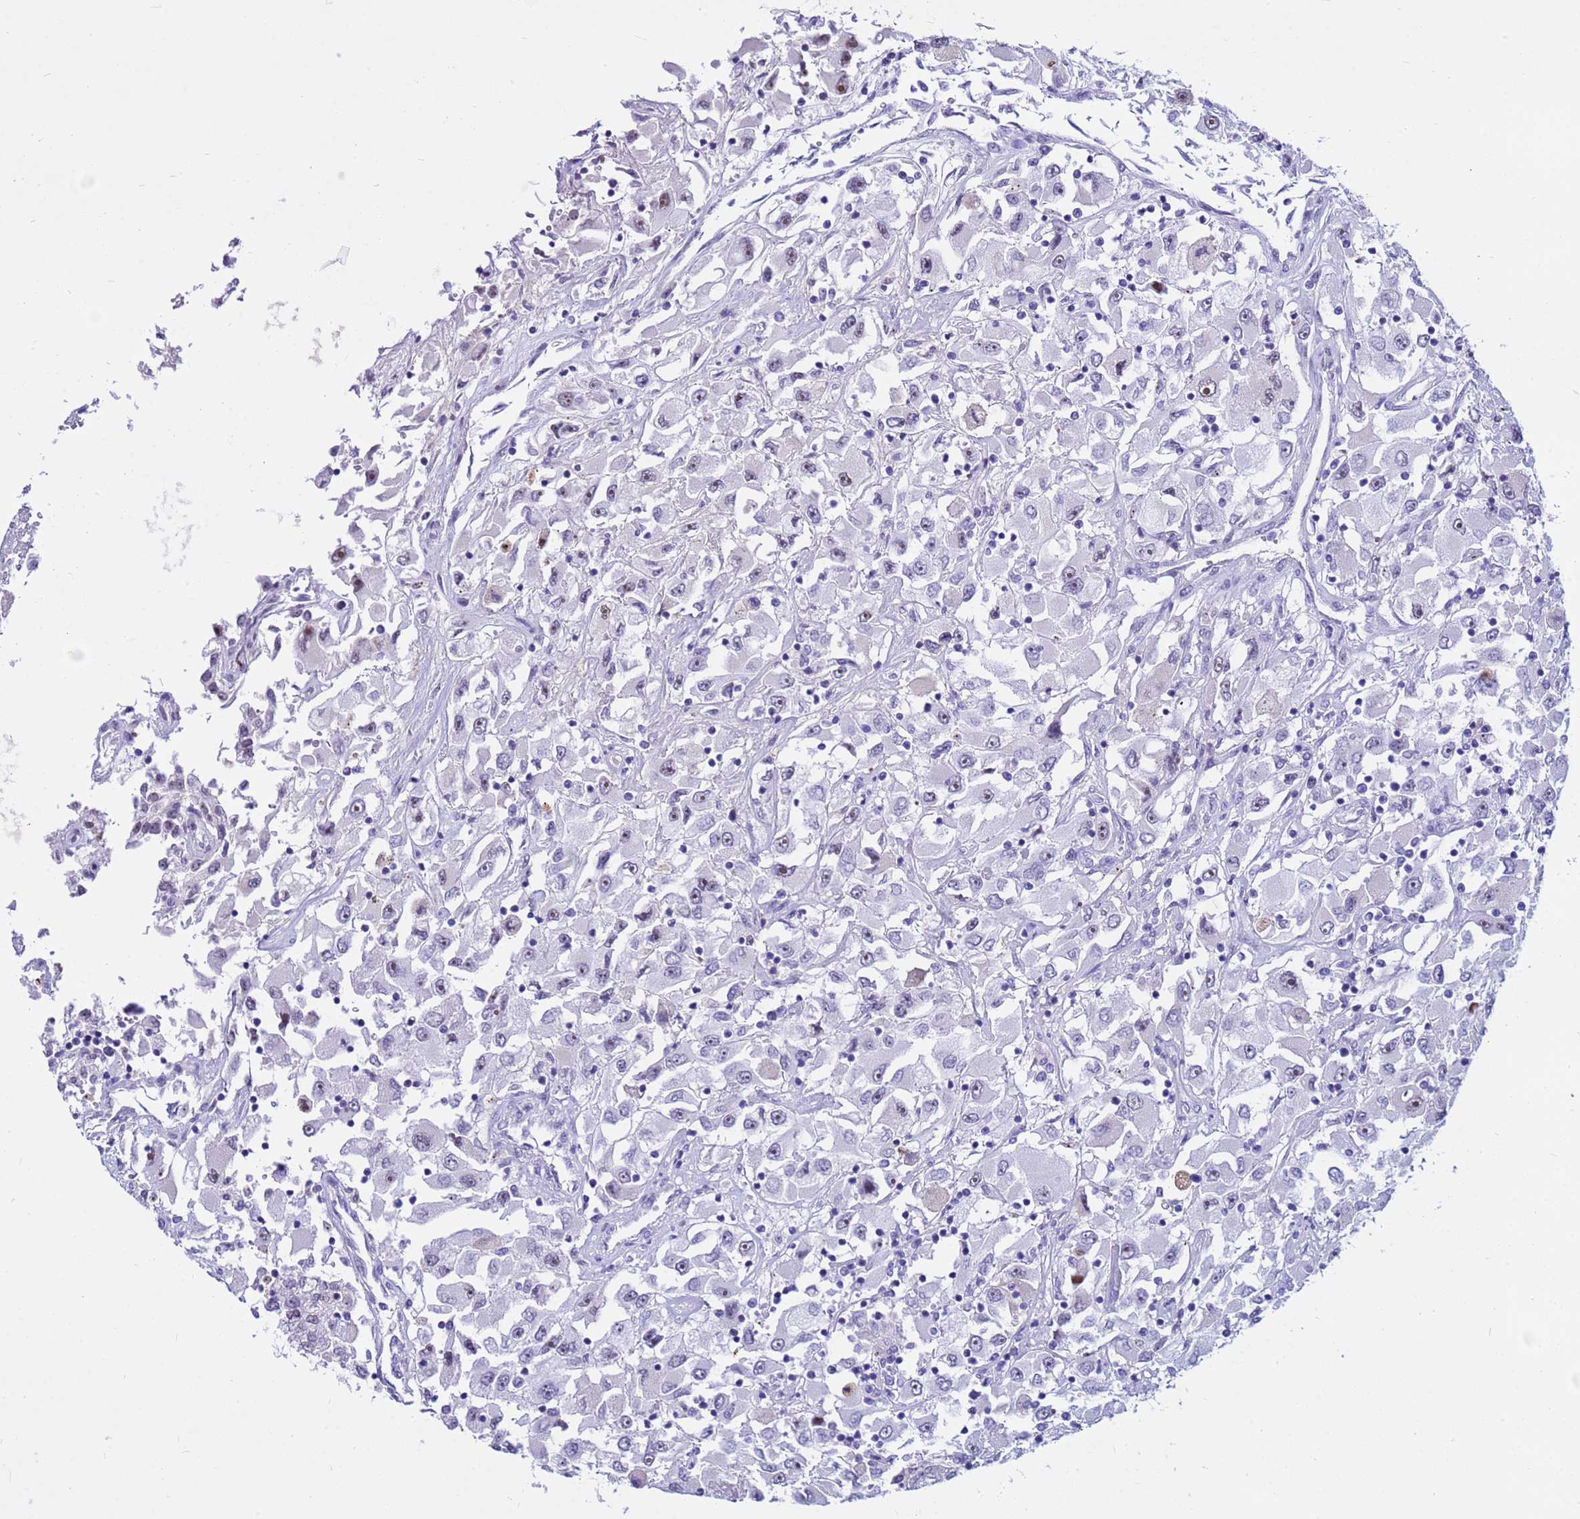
{"staining": {"intensity": "negative", "quantity": "none", "location": "none"}, "tissue": "renal cancer", "cell_type": "Tumor cells", "image_type": "cancer", "snomed": [{"axis": "morphology", "description": "Adenocarcinoma, NOS"}, {"axis": "topography", "description": "Kidney"}], "caption": "Immunohistochemical staining of human renal cancer (adenocarcinoma) demonstrates no significant staining in tumor cells.", "gene": "DMRTC2", "patient": {"sex": "female", "age": 52}}